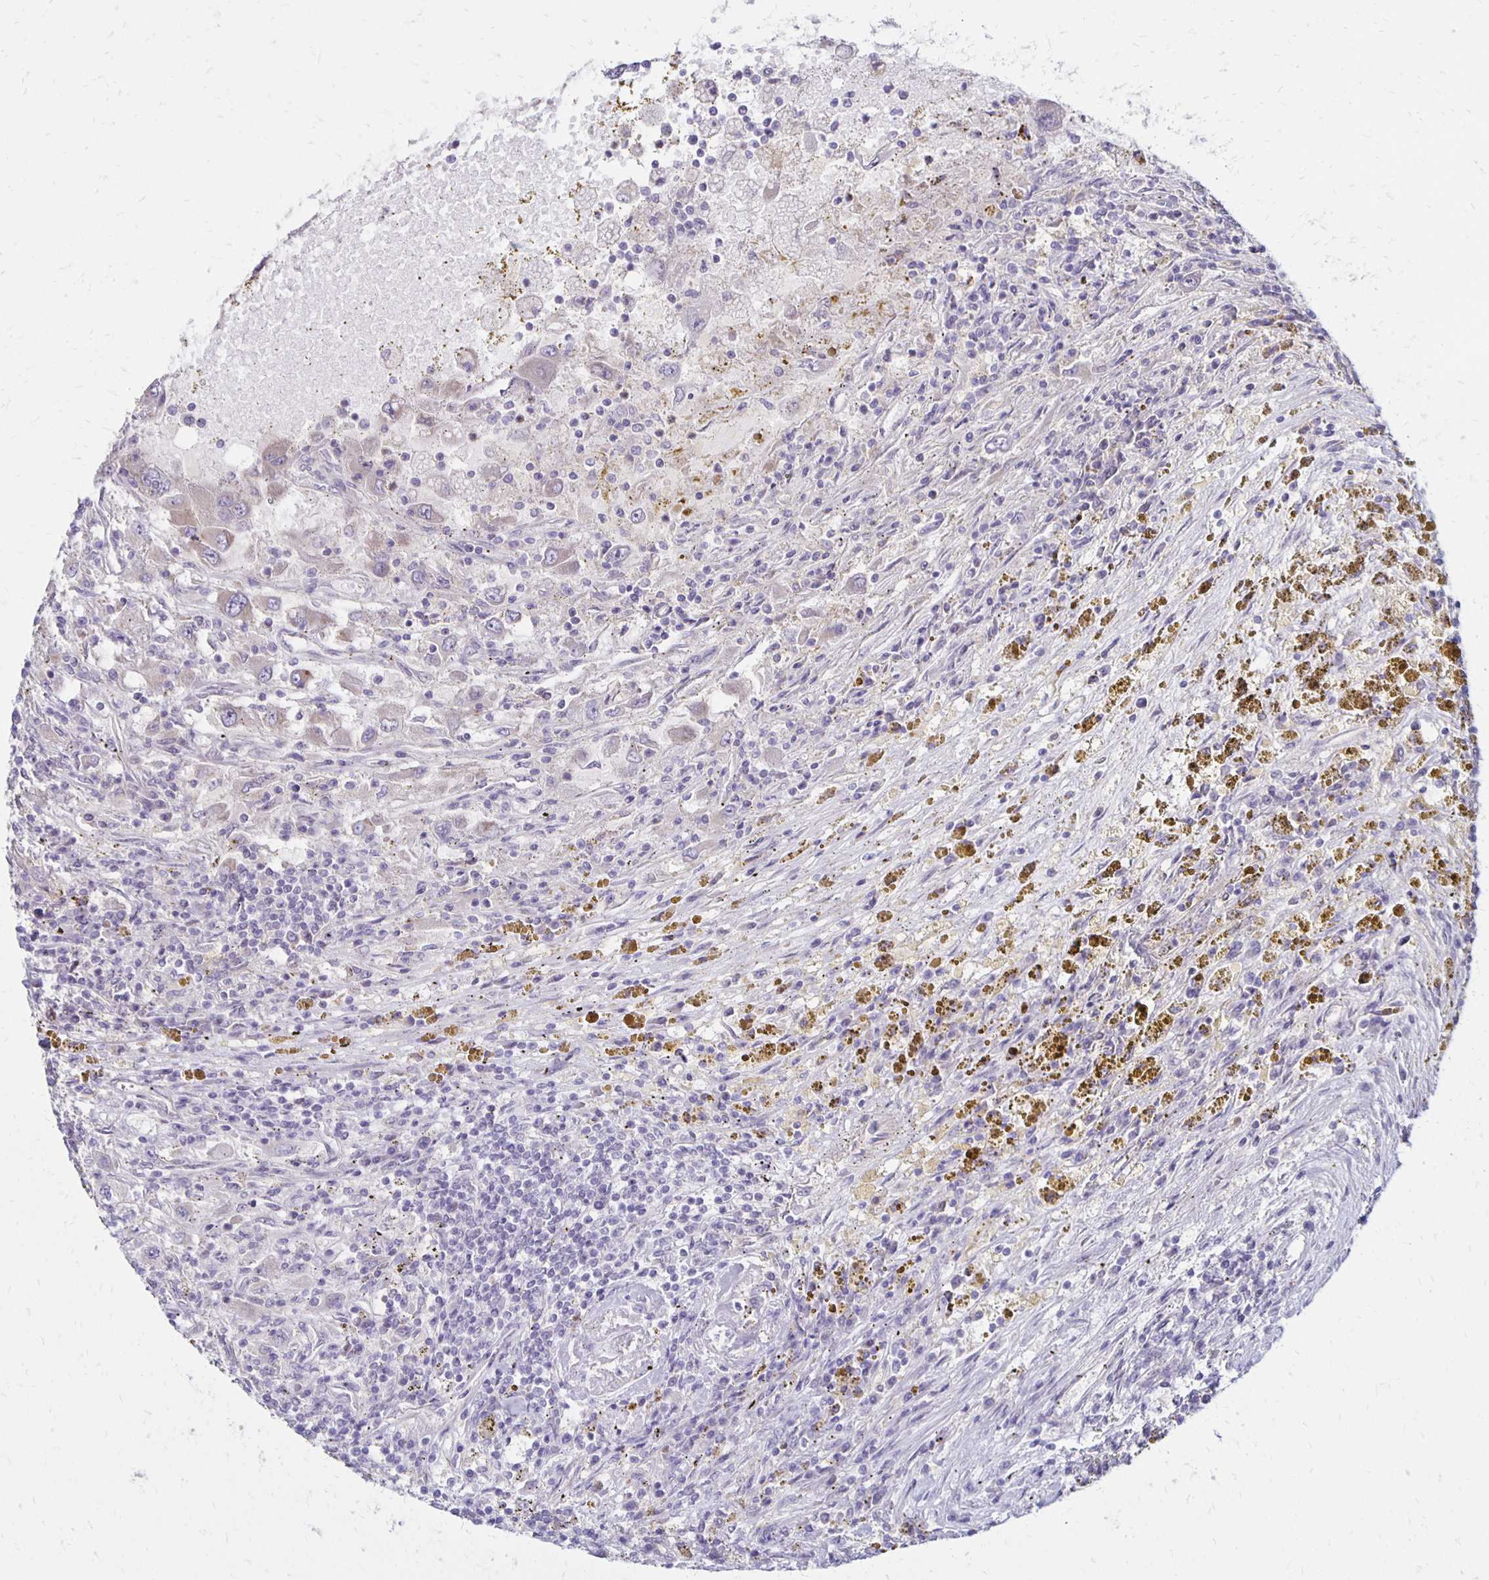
{"staining": {"intensity": "negative", "quantity": "none", "location": "none"}, "tissue": "renal cancer", "cell_type": "Tumor cells", "image_type": "cancer", "snomed": [{"axis": "morphology", "description": "Adenocarcinoma, NOS"}, {"axis": "topography", "description": "Kidney"}], "caption": "Immunohistochemistry image of neoplastic tissue: human renal adenocarcinoma stained with DAB displays no significant protein expression in tumor cells.", "gene": "KATNBL1", "patient": {"sex": "female", "age": 67}}